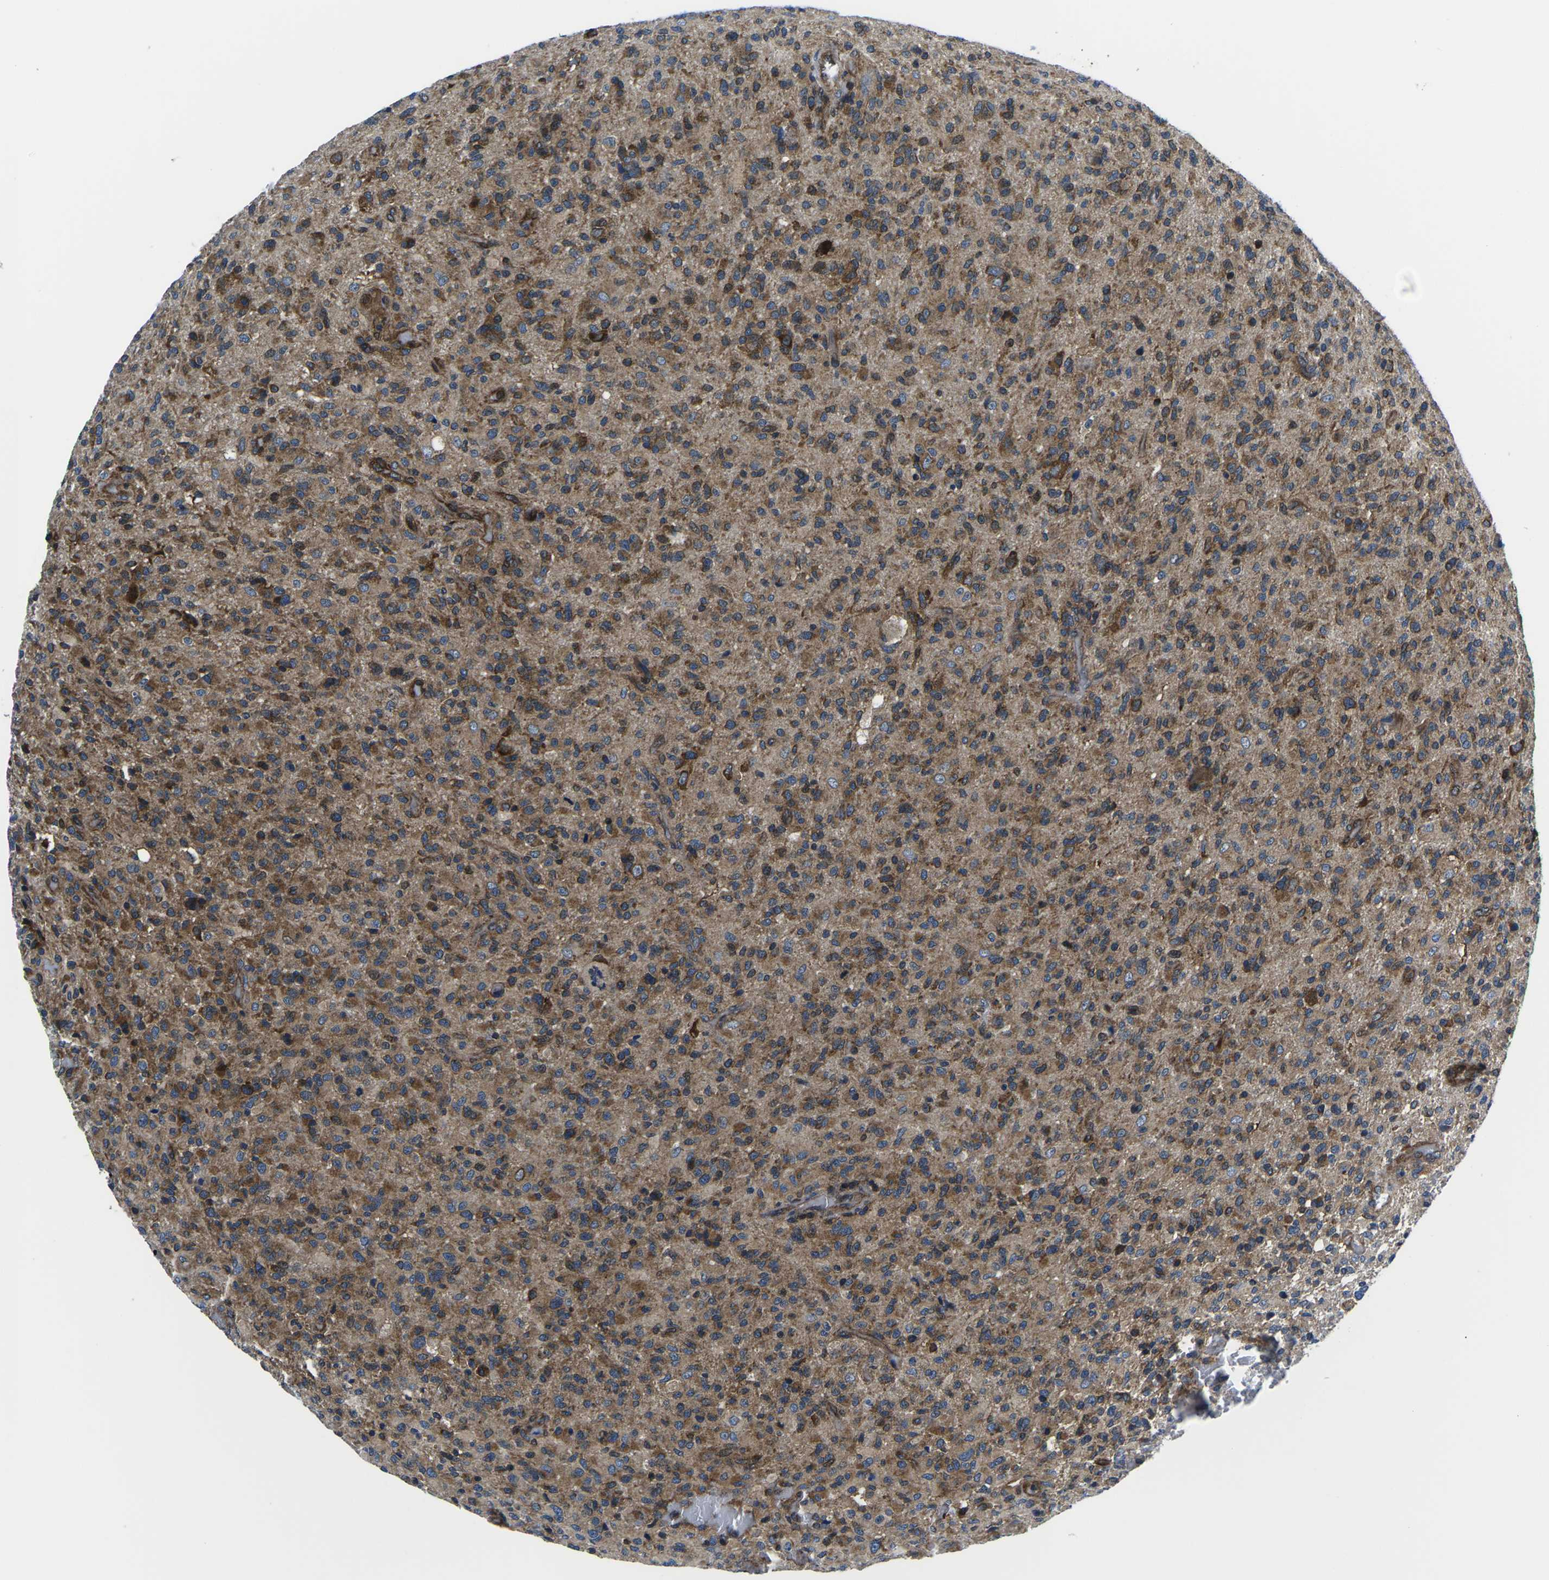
{"staining": {"intensity": "moderate", "quantity": ">75%", "location": "cytoplasmic/membranous"}, "tissue": "glioma", "cell_type": "Tumor cells", "image_type": "cancer", "snomed": [{"axis": "morphology", "description": "Glioma, malignant, High grade"}, {"axis": "topography", "description": "Brain"}], "caption": "The micrograph demonstrates a brown stain indicating the presence of a protein in the cytoplasmic/membranous of tumor cells in glioma. The protein is stained brown, and the nuclei are stained in blue (DAB IHC with brightfield microscopy, high magnification).", "gene": "EIF4E", "patient": {"sex": "male", "age": 71}}